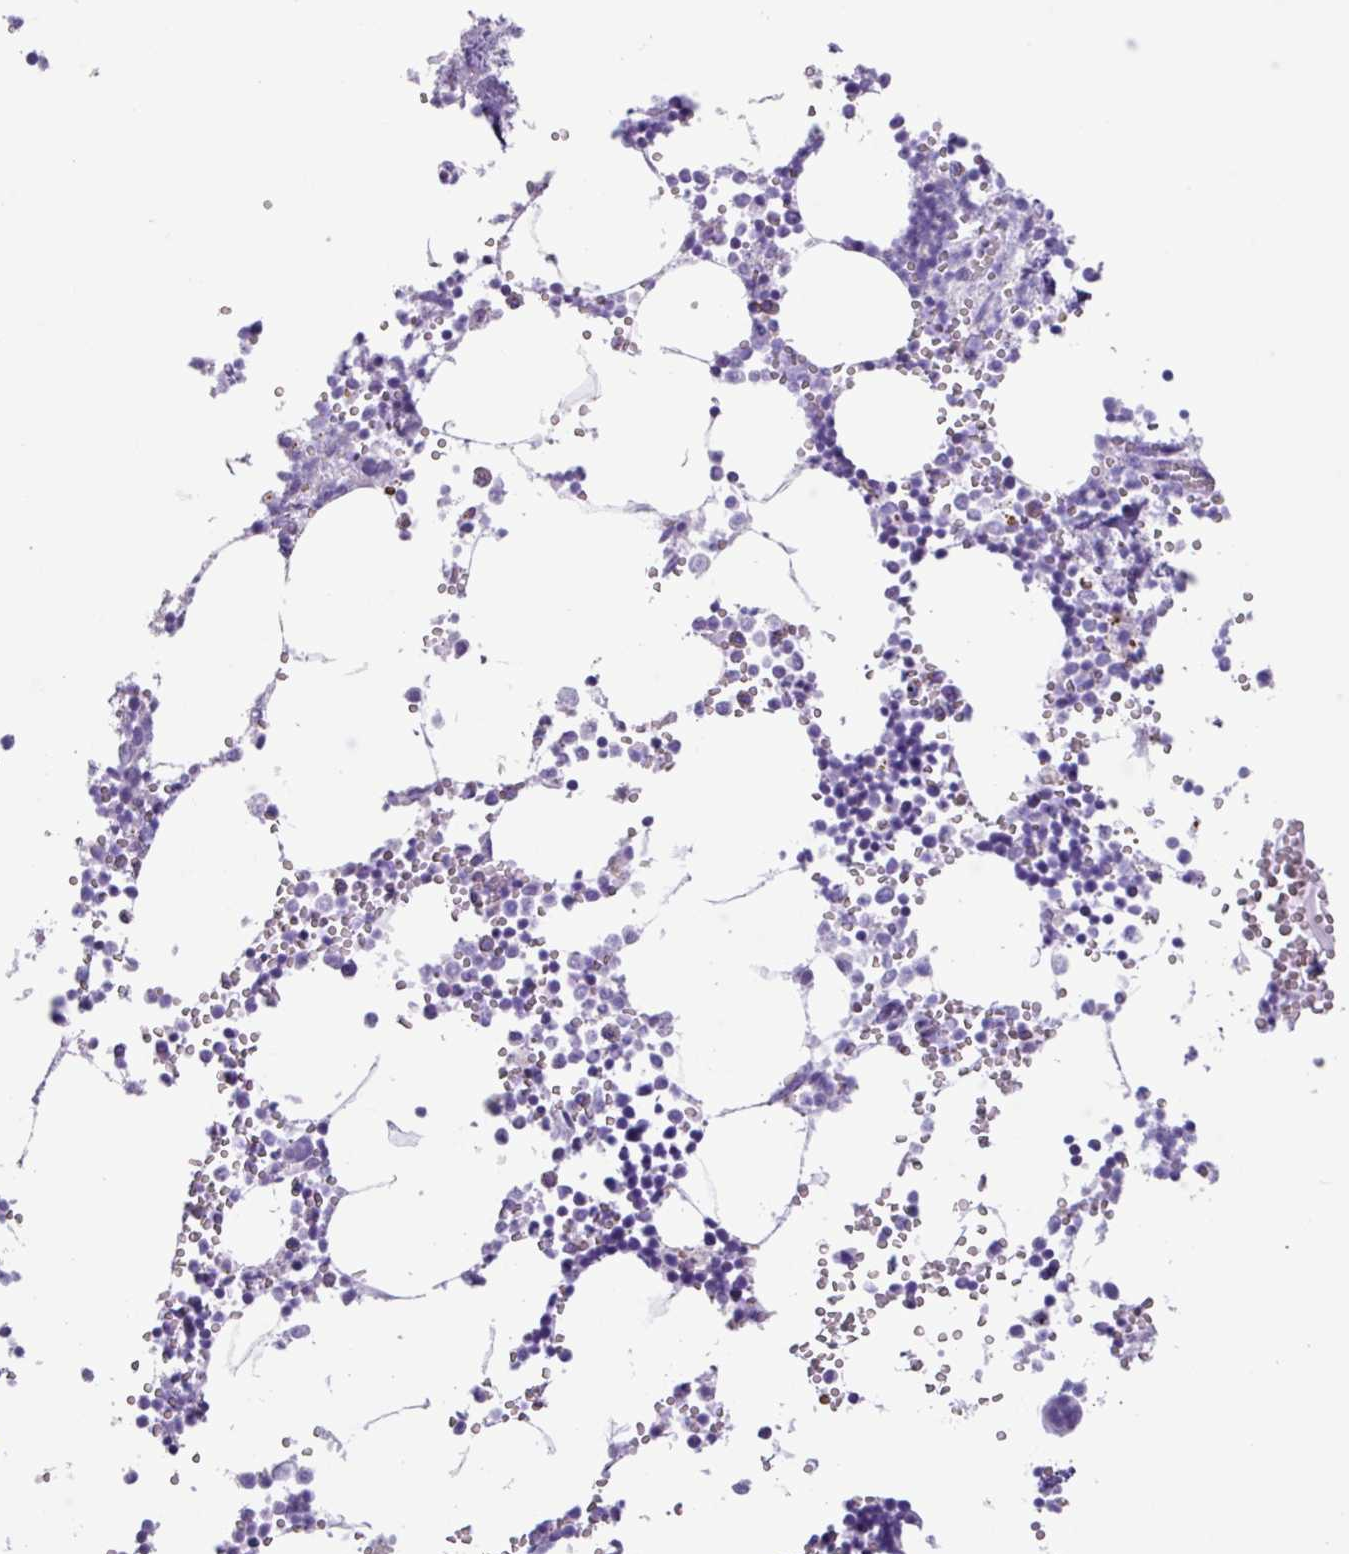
{"staining": {"intensity": "negative", "quantity": "none", "location": "none"}, "tissue": "bone marrow", "cell_type": "Hematopoietic cells", "image_type": "normal", "snomed": [{"axis": "morphology", "description": "Normal tissue, NOS"}, {"axis": "topography", "description": "Bone marrow"}], "caption": "There is no significant staining in hematopoietic cells of bone marrow.", "gene": "AGO3", "patient": {"sex": "male", "age": 54}}